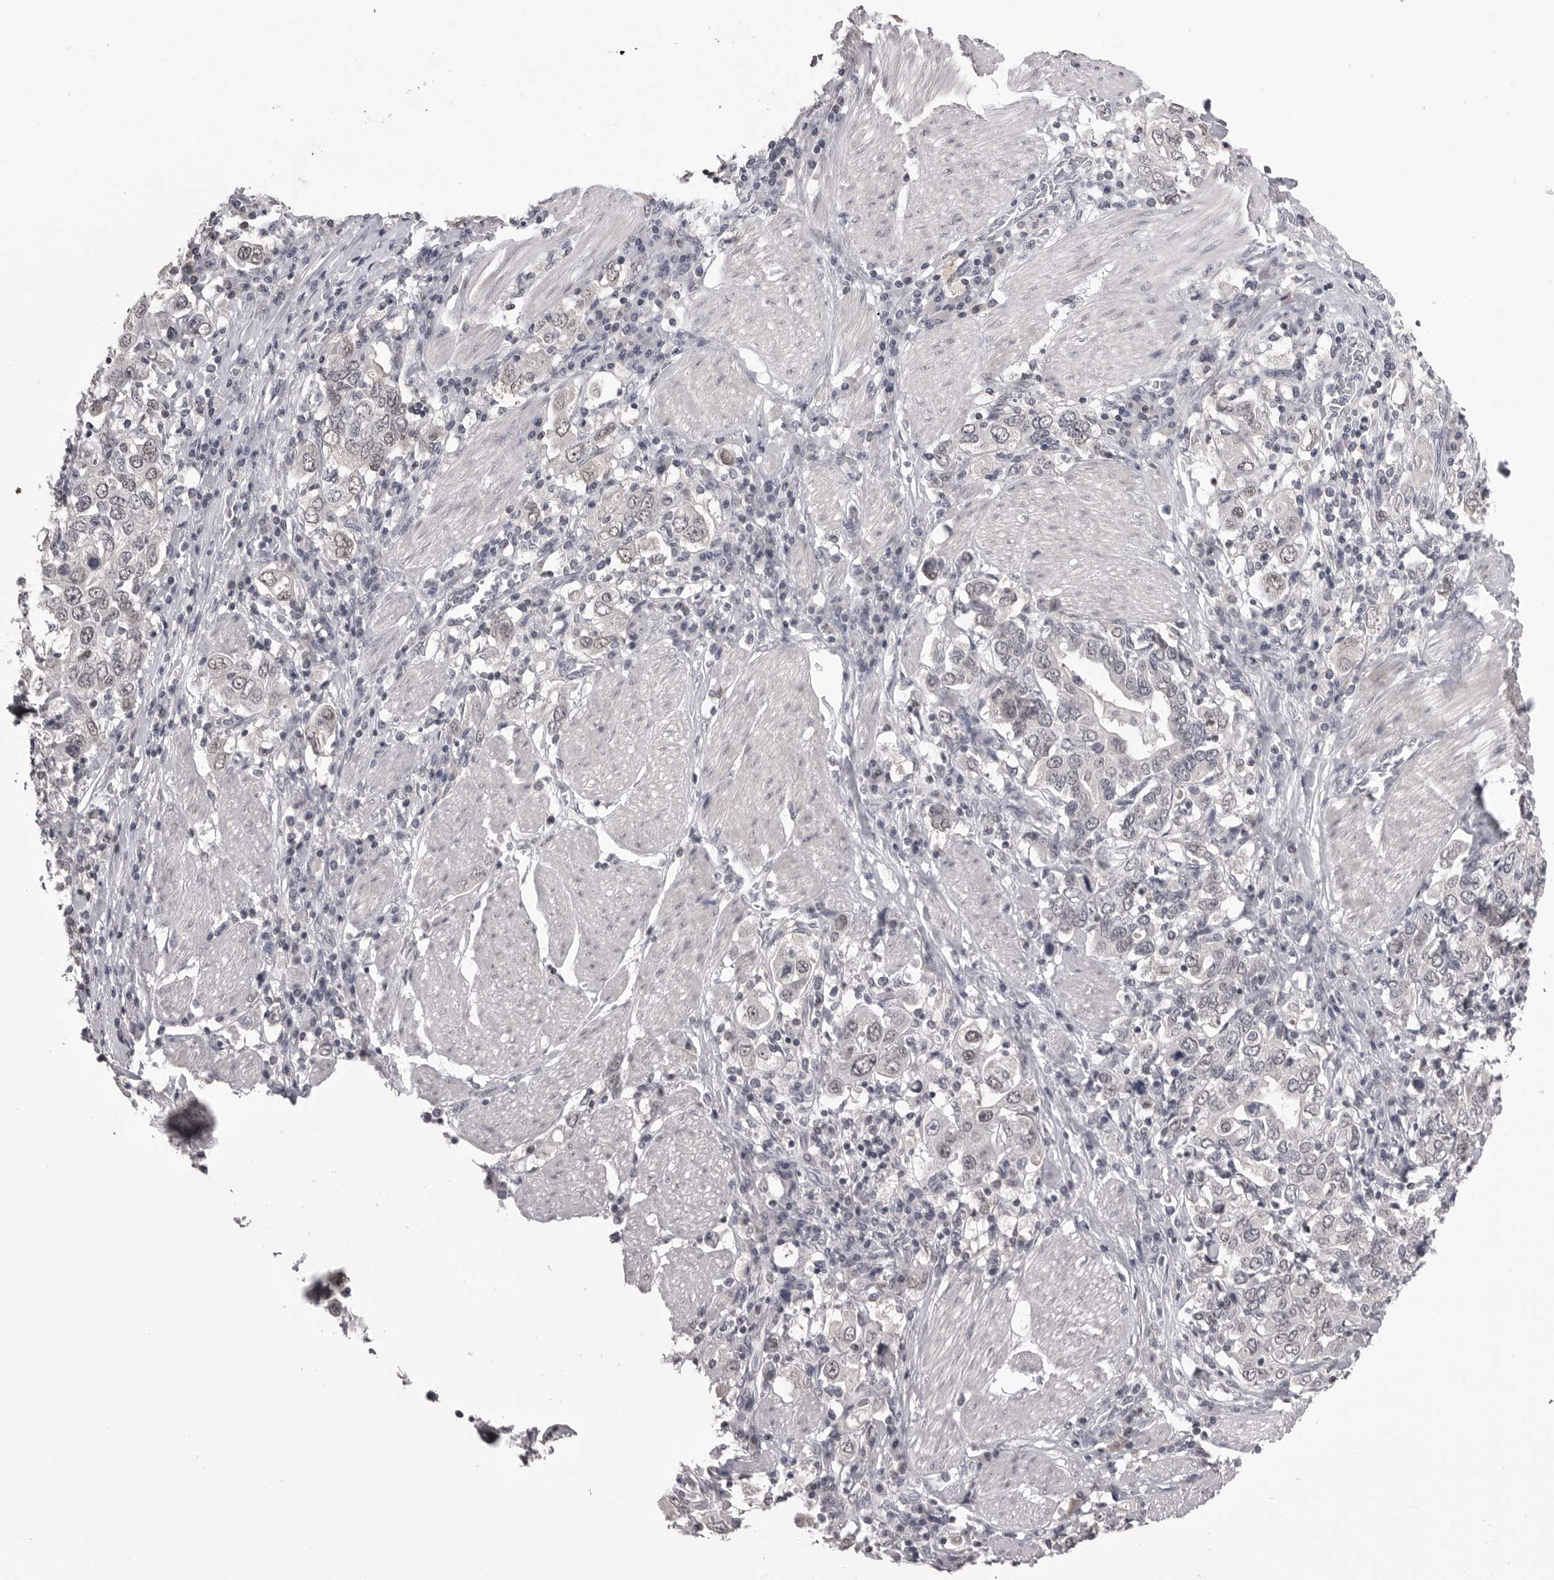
{"staining": {"intensity": "weak", "quantity": "<25%", "location": "nuclear"}, "tissue": "stomach cancer", "cell_type": "Tumor cells", "image_type": "cancer", "snomed": [{"axis": "morphology", "description": "Adenocarcinoma, NOS"}, {"axis": "topography", "description": "Stomach, upper"}], "caption": "Stomach cancer was stained to show a protein in brown. There is no significant expression in tumor cells. (IHC, brightfield microscopy, high magnification).", "gene": "DLG2", "patient": {"sex": "male", "age": 62}}